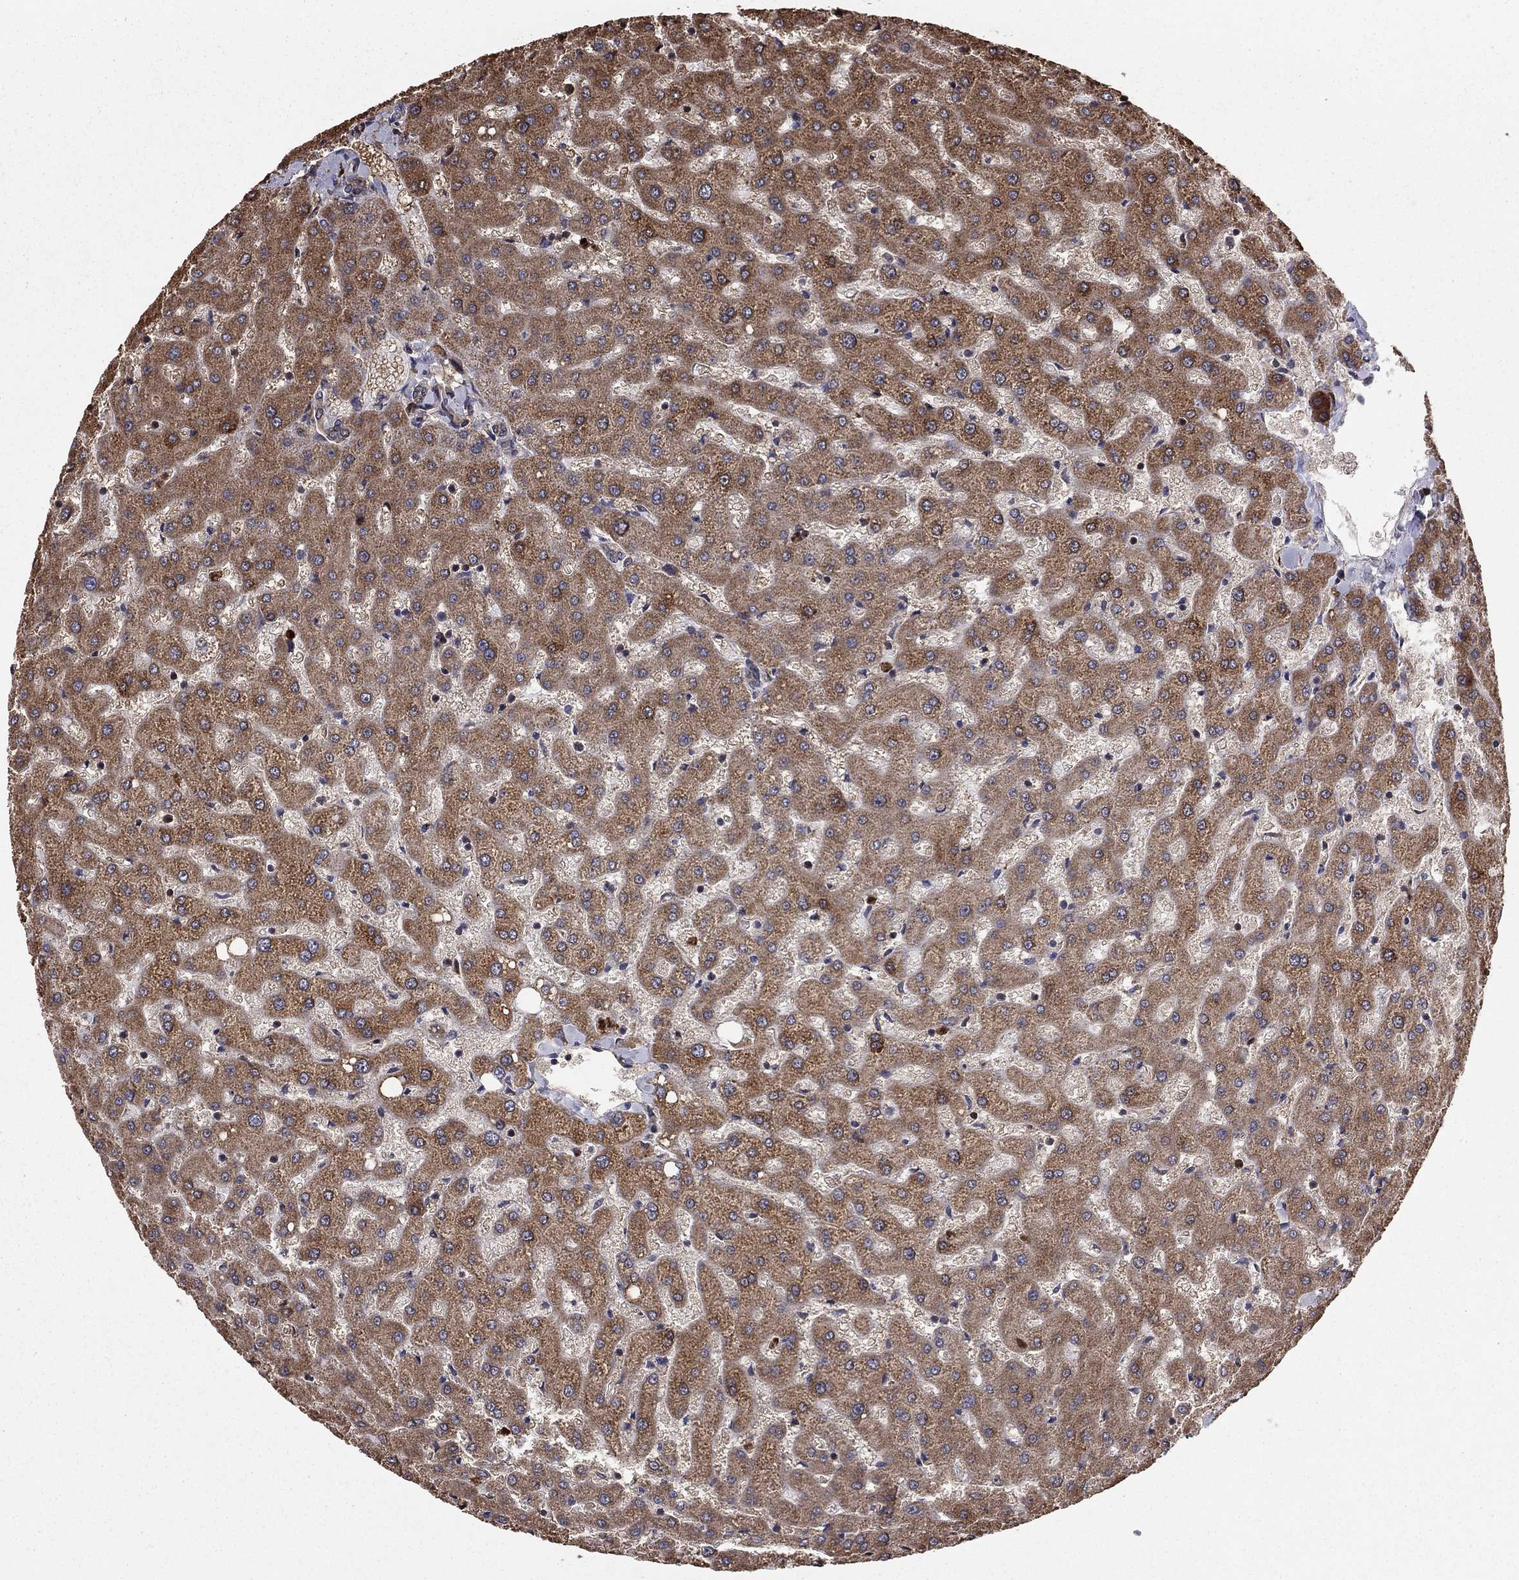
{"staining": {"intensity": "negative", "quantity": "none", "location": "none"}, "tissue": "liver", "cell_type": "Cholangiocytes", "image_type": "normal", "snomed": [{"axis": "morphology", "description": "Normal tissue, NOS"}, {"axis": "topography", "description": "Liver"}], "caption": "Cholangiocytes show no significant expression in normal liver. (Stains: DAB immunohistochemistry (IHC) with hematoxylin counter stain, Microscopy: brightfield microscopy at high magnification).", "gene": "GYG1", "patient": {"sex": "female", "age": 50}}